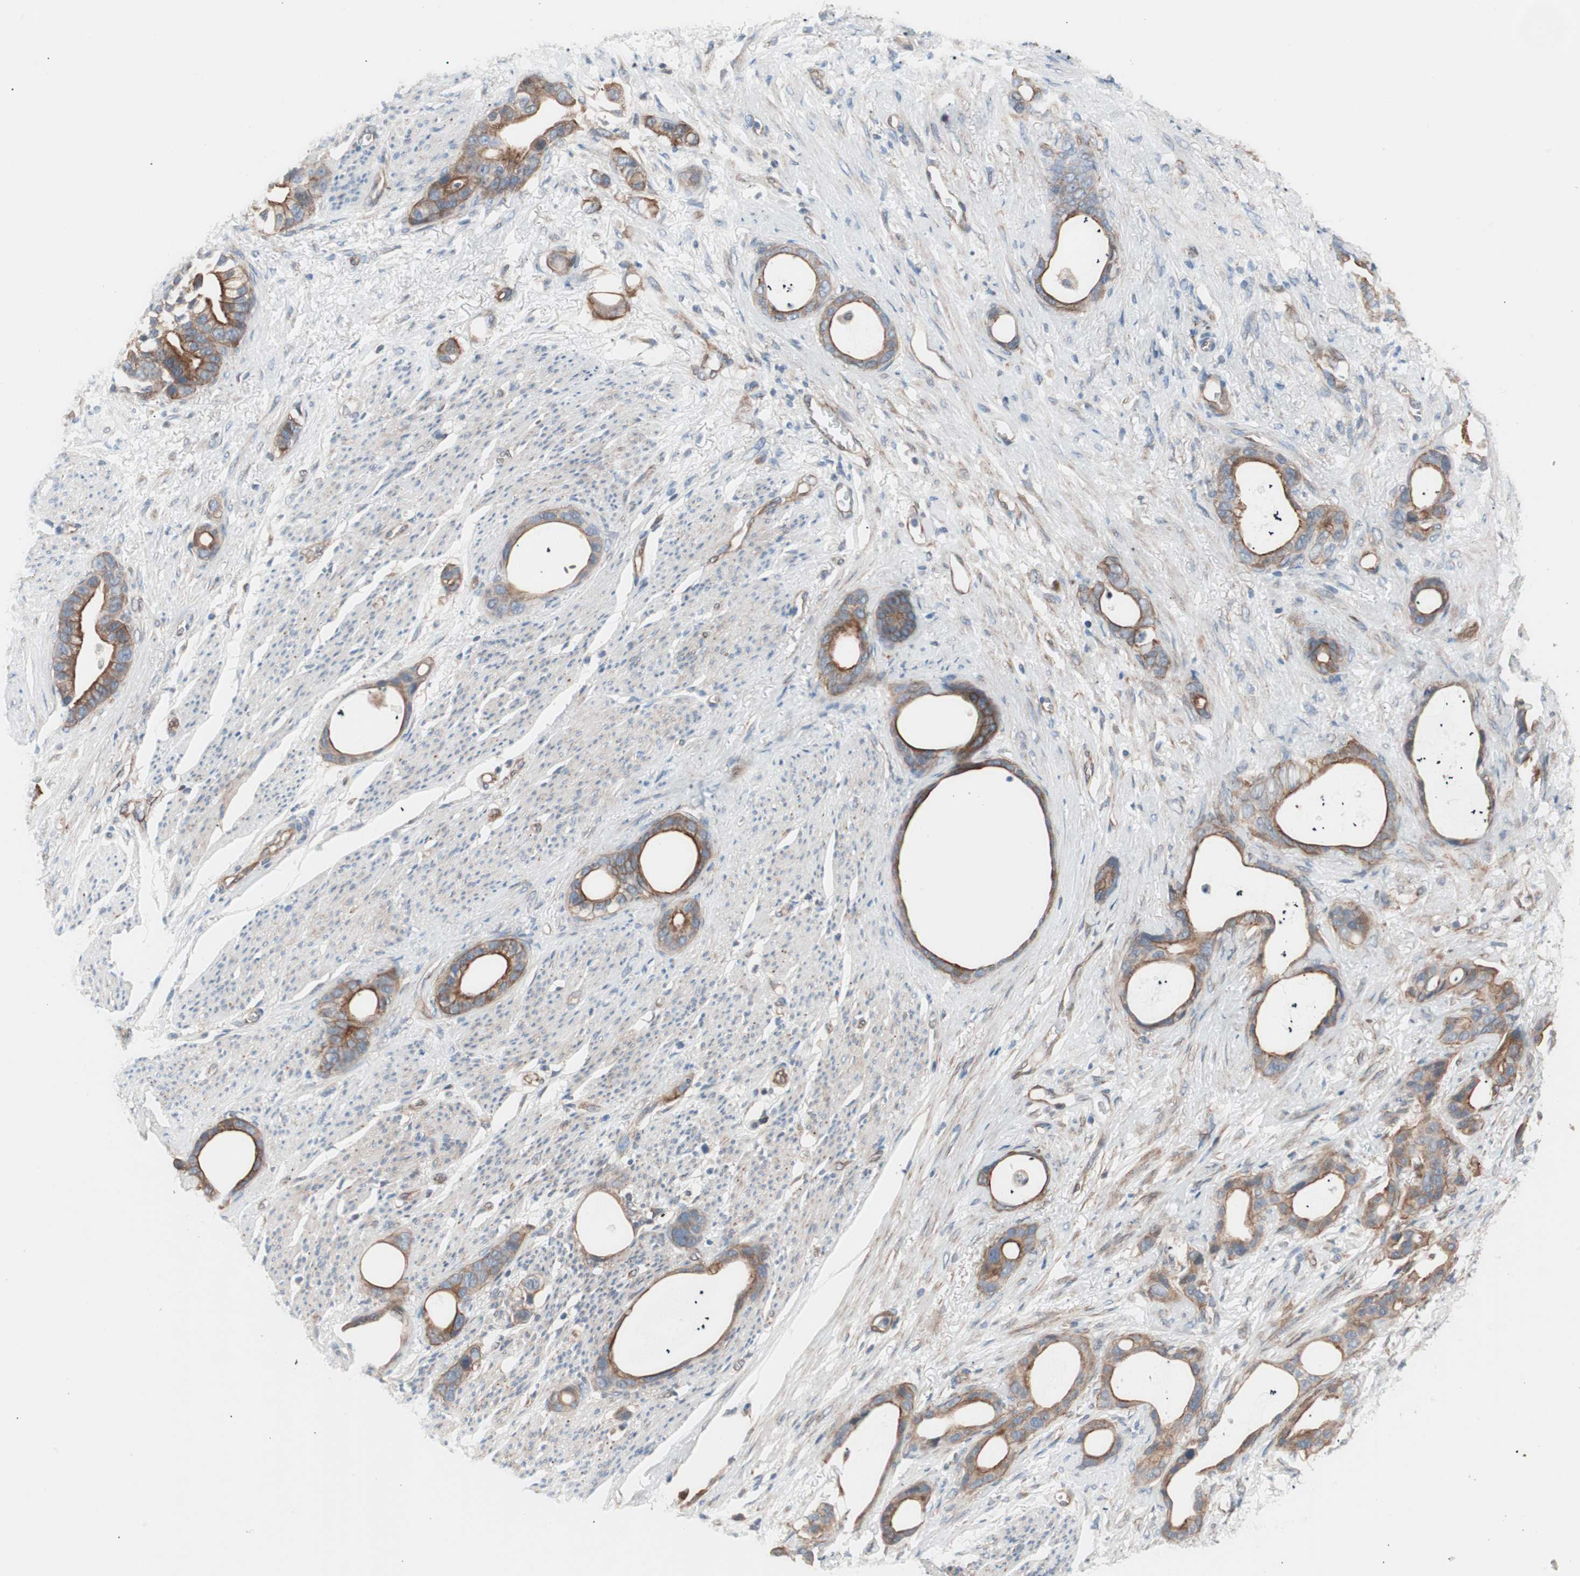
{"staining": {"intensity": "moderate", "quantity": "25%-75%", "location": "cytoplasmic/membranous"}, "tissue": "stomach cancer", "cell_type": "Tumor cells", "image_type": "cancer", "snomed": [{"axis": "morphology", "description": "Adenocarcinoma, NOS"}, {"axis": "topography", "description": "Stomach"}], "caption": "This image shows adenocarcinoma (stomach) stained with immunohistochemistry to label a protein in brown. The cytoplasmic/membranous of tumor cells show moderate positivity for the protein. Nuclei are counter-stained blue.", "gene": "SMG1", "patient": {"sex": "female", "age": 75}}